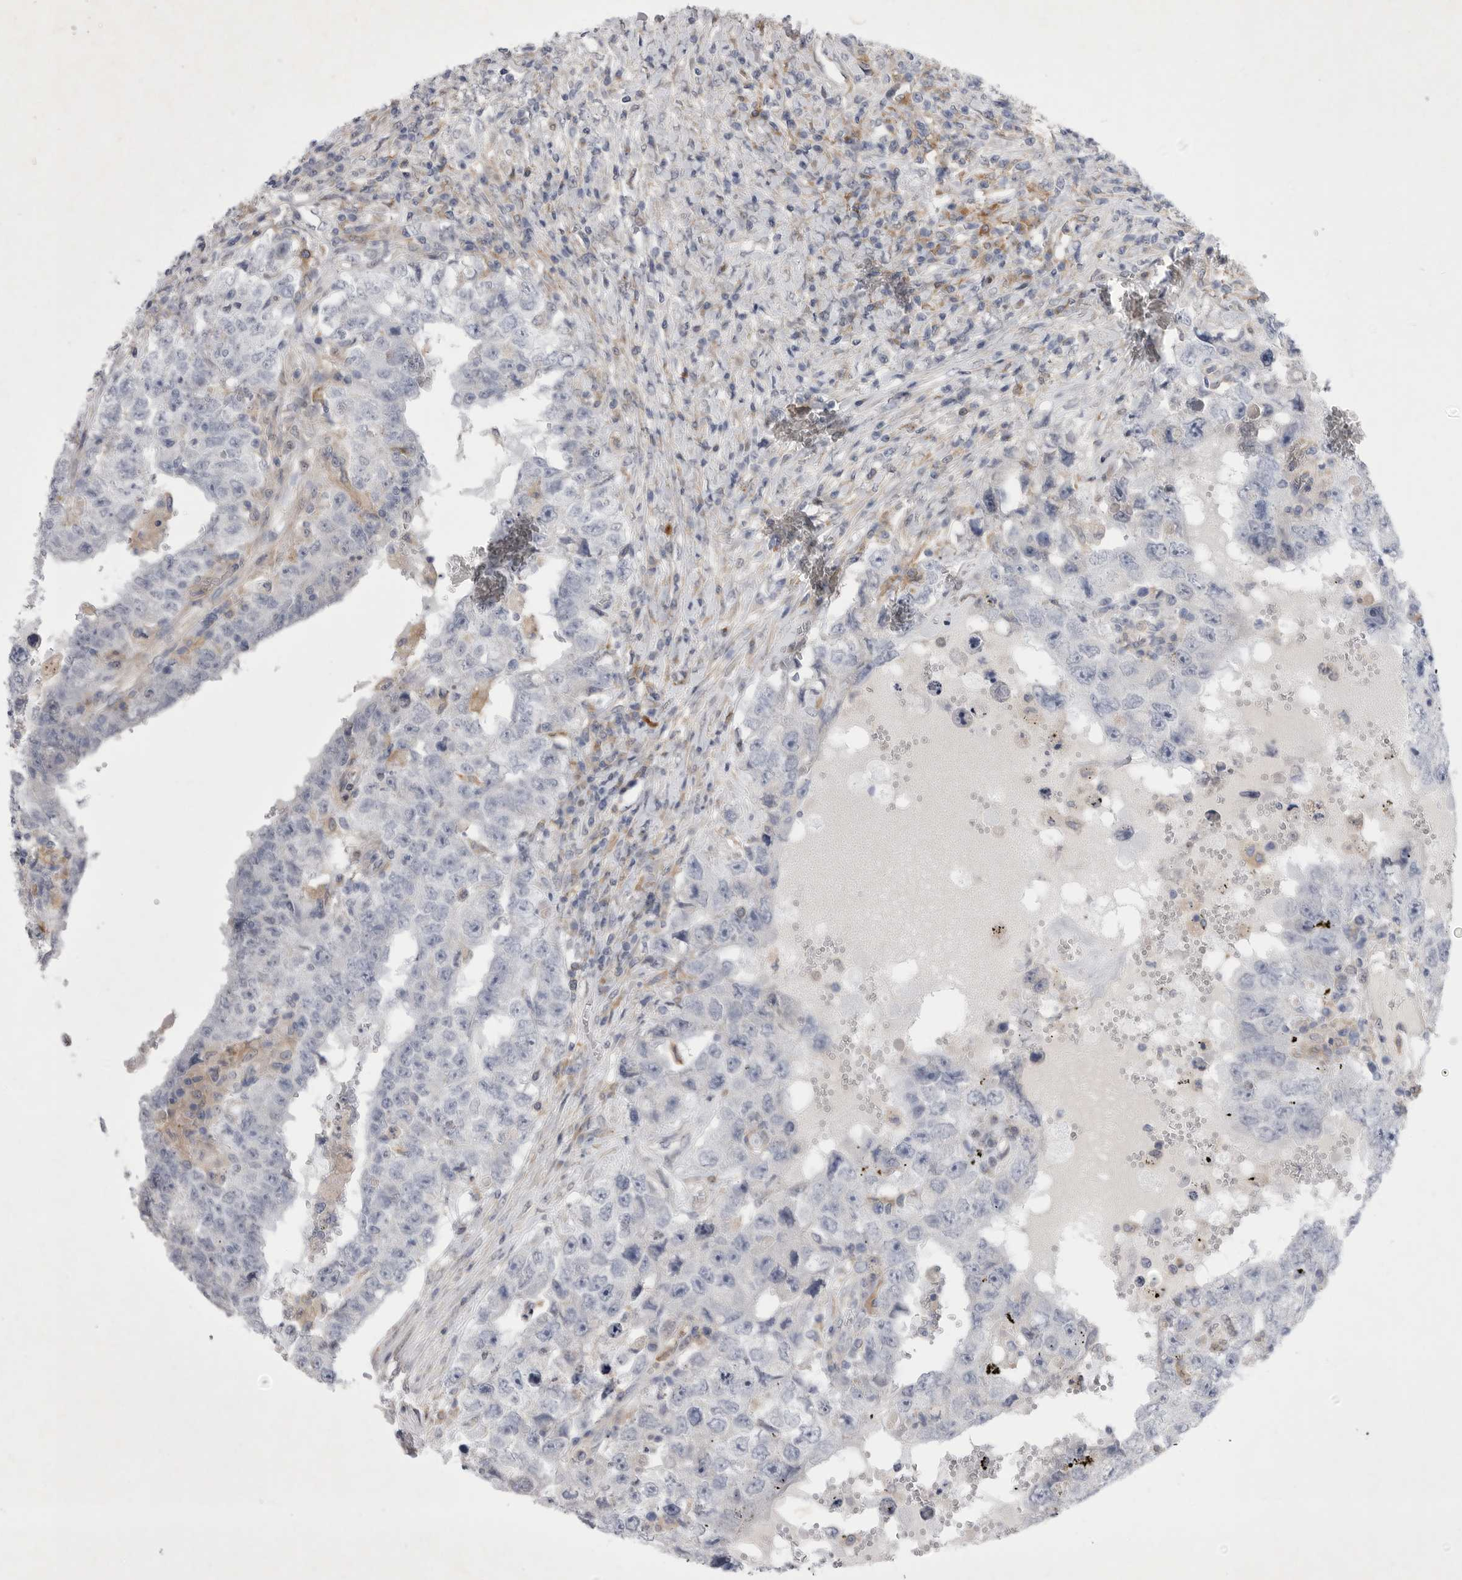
{"staining": {"intensity": "negative", "quantity": "none", "location": "none"}, "tissue": "testis cancer", "cell_type": "Tumor cells", "image_type": "cancer", "snomed": [{"axis": "morphology", "description": "Carcinoma, Embryonal, NOS"}, {"axis": "topography", "description": "Testis"}], "caption": "IHC micrograph of human testis cancer (embryonal carcinoma) stained for a protein (brown), which reveals no positivity in tumor cells.", "gene": "SIGLEC10", "patient": {"sex": "male", "age": 26}}